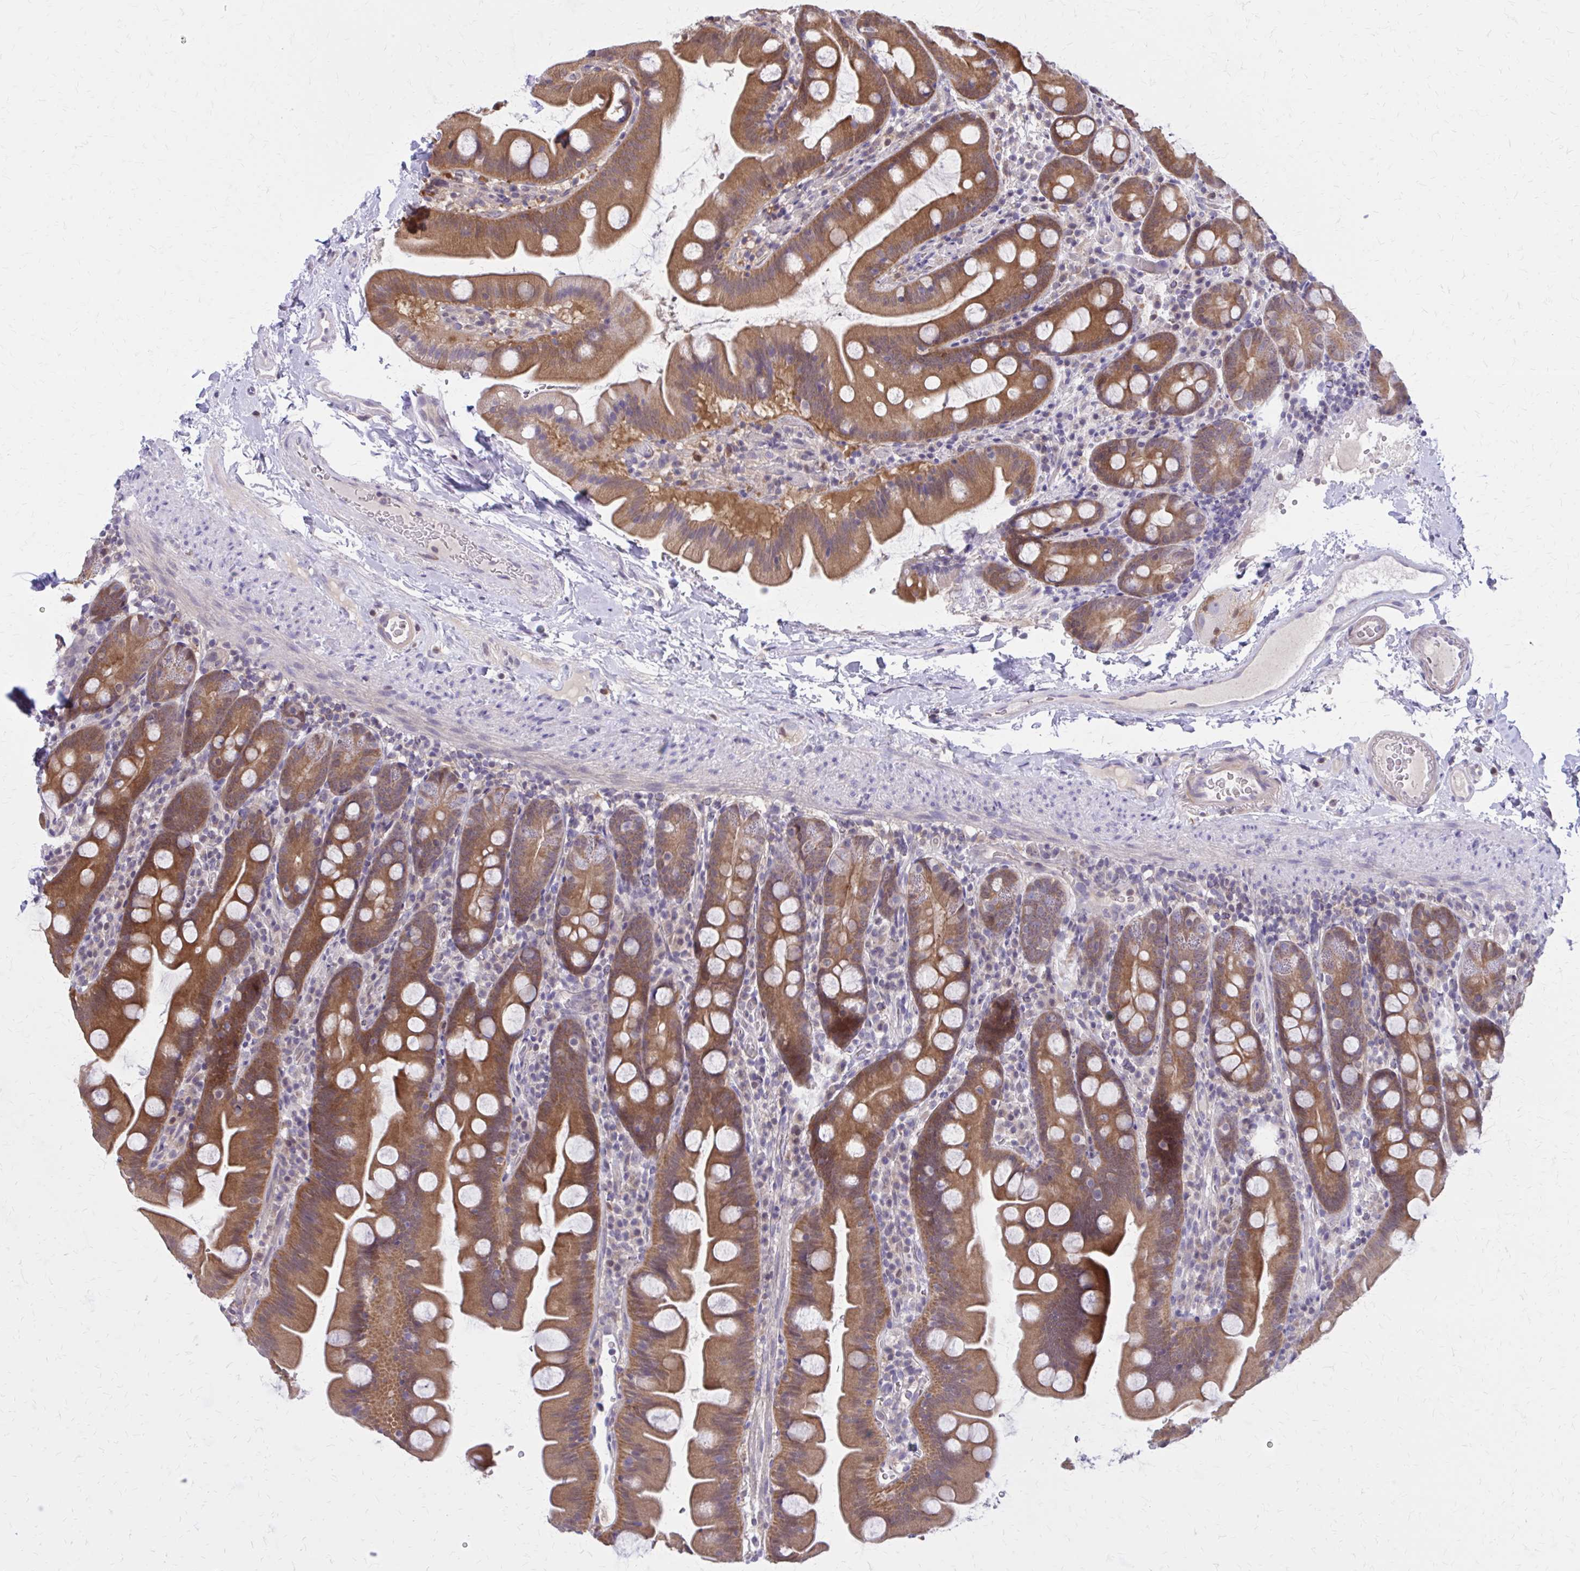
{"staining": {"intensity": "moderate", "quantity": ">75%", "location": "cytoplasmic/membranous"}, "tissue": "small intestine", "cell_type": "Glandular cells", "image_type": "normal", "snomed": [{"axis": "morphology", "description": "Normal tissue, NOS"}, {"axis": "topography", "description": "Small intestine"}], "caption": "Immunohistochemistry (IHC) photomicrograph of benign small intestine: small intestine stained using IHC exhibits medium levels of moderate protein expression localized specifically in the cytoplasmic/membranous of glandular cells, appearing as a cytoplasmic/membranous brown color.", "gene": "DBI", "patient": {"sex": "female", "age": 68}}